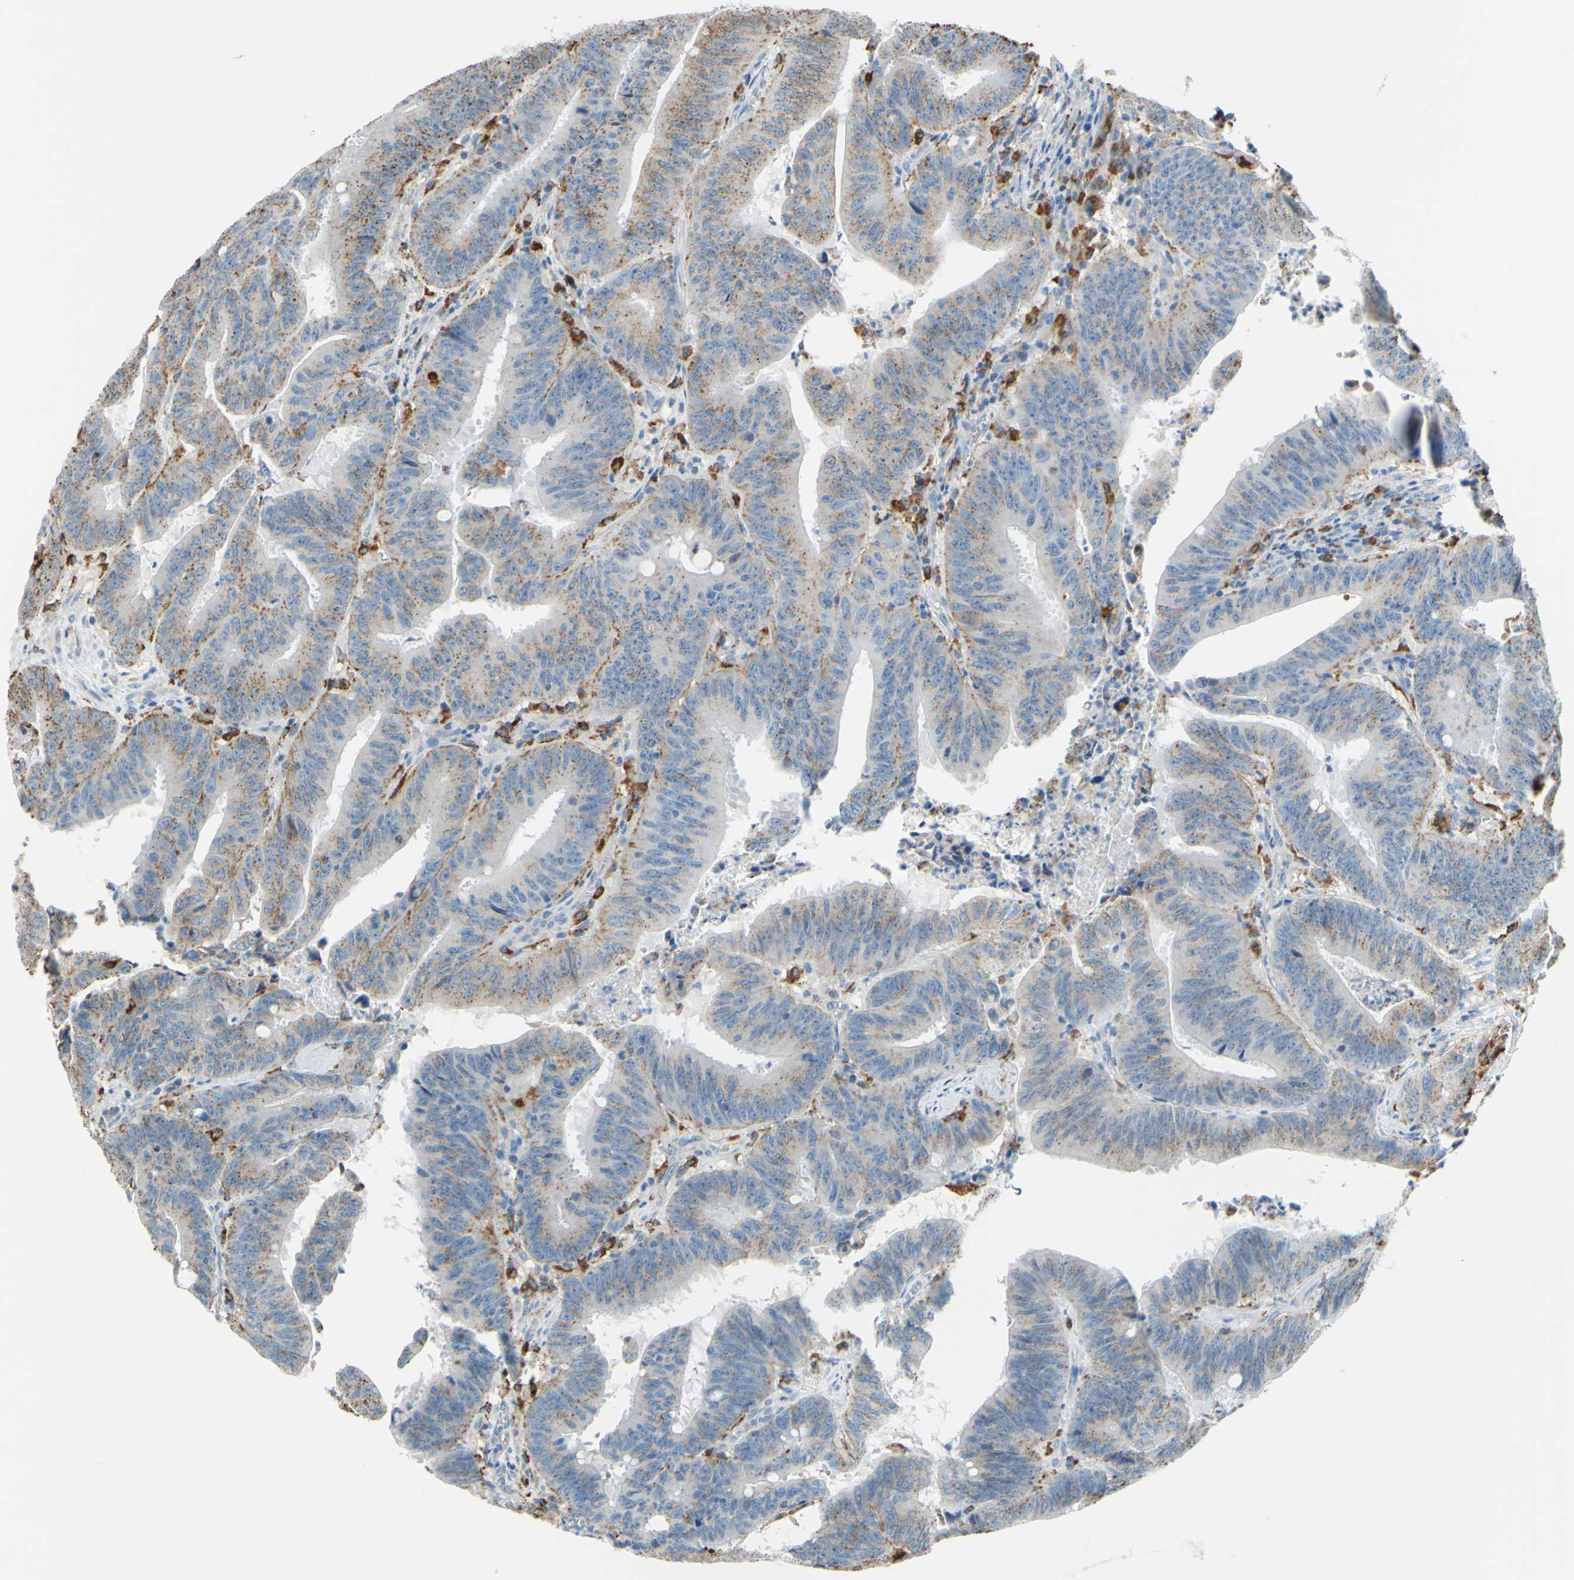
{"staining": {"intensity": "weak", "quantity": ">75%", "location": "cytoplasmic/membranous"}, "tissue": "colorectal cancer", "cell_type": "Tumor cells", "image_type": "cancer", "snomed": [{"axis": "morphology", "description": "Adenocarcinoma, NOS"}, {"axis": "topography", "description": "Colon"}], "caption": "Tumor cells display low levels of weak cytoplasmic/membranous expression in about >75% of cells in human colorectal cancer (adenocarcinoma).", "gene": "CTSD", "patient": {"sex": "male", "age": 45}}